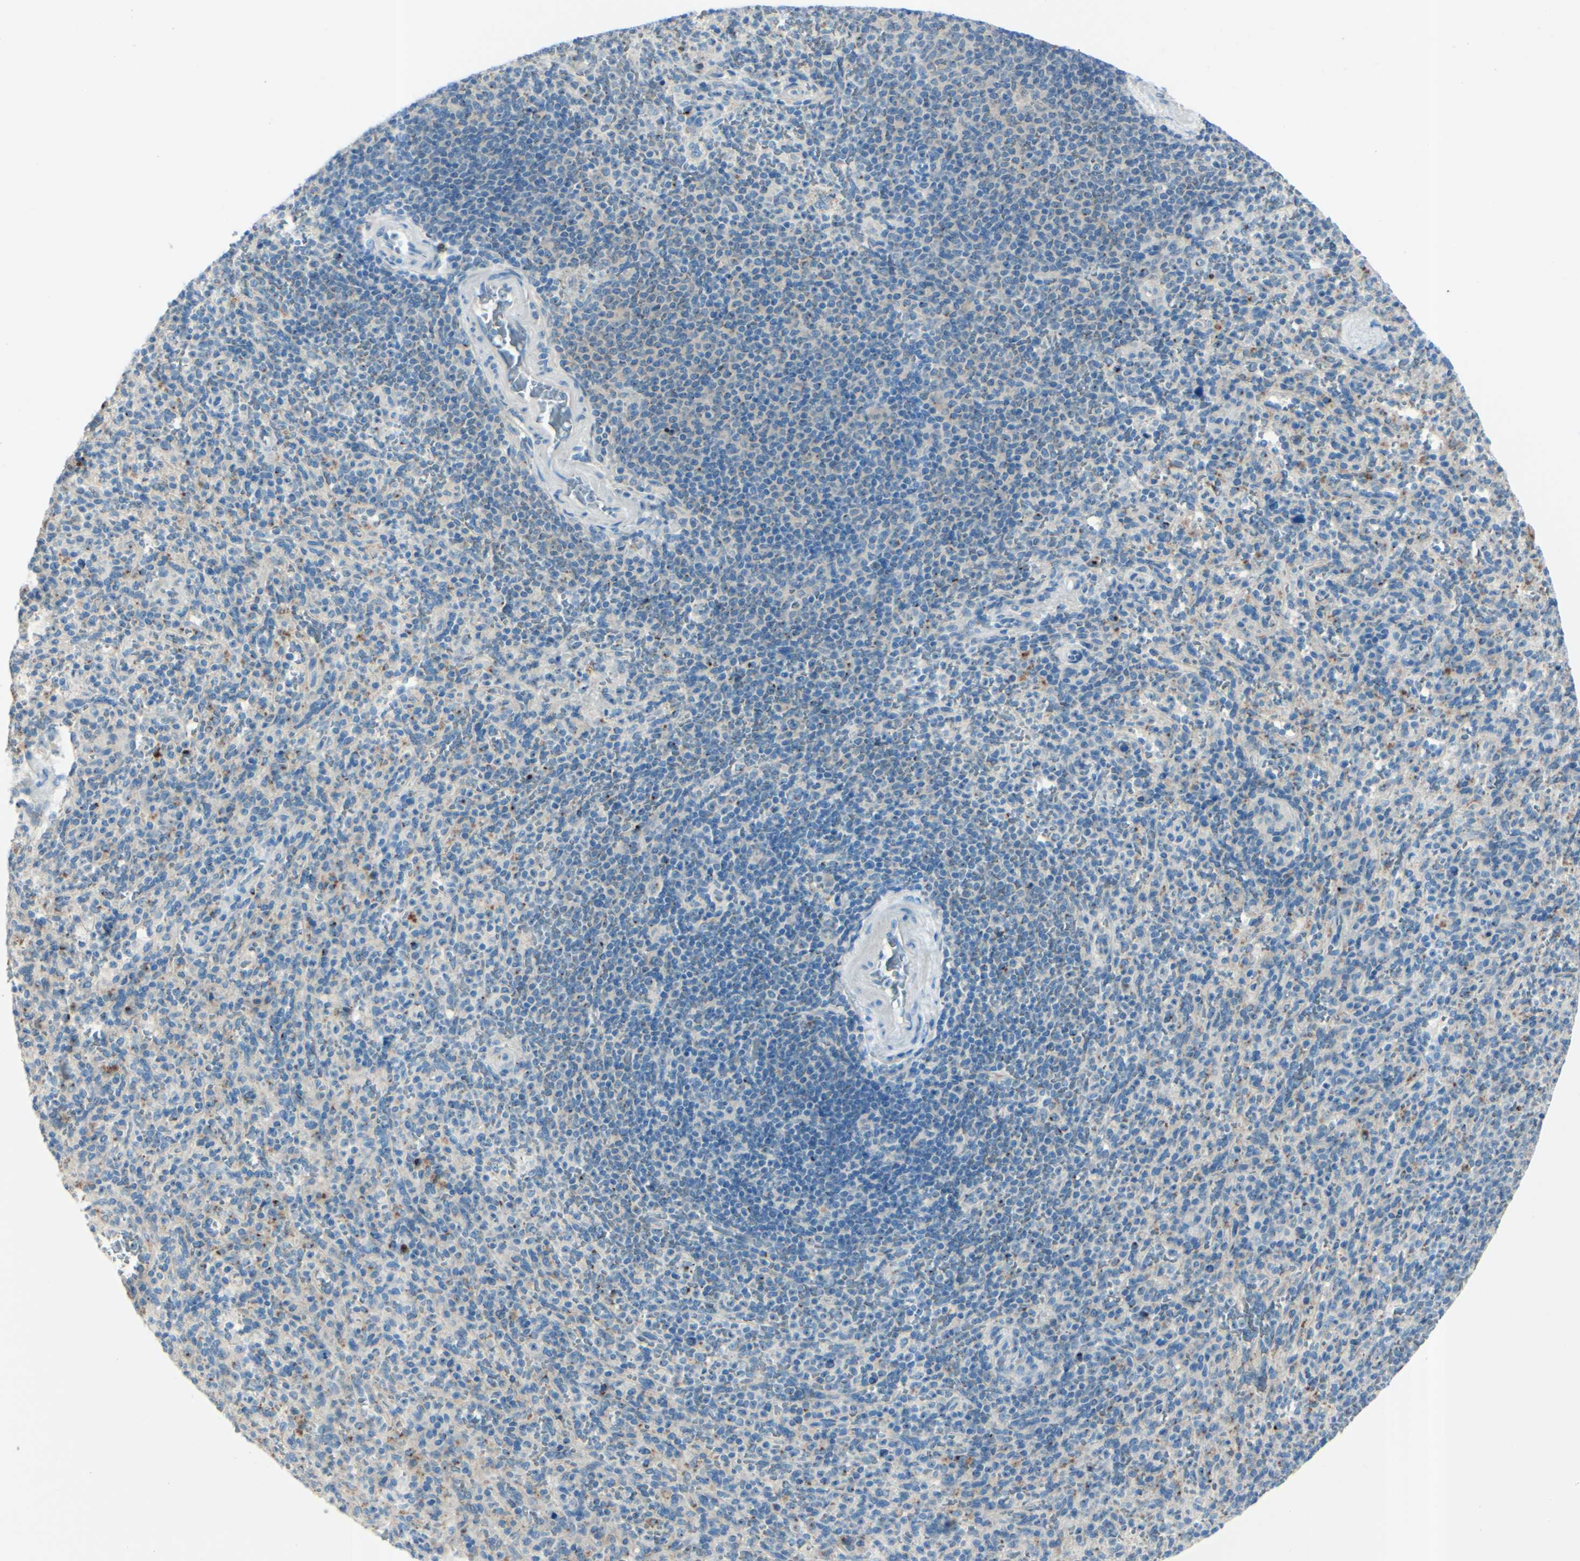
{"staining": {"intensity": "negative", "quantity": "none", "location": "none"}, "tissue": "spleen", "cell_type": "Cells in red pulp", "image_type": "normal", "snomed": [{"axis": "morphology", "description": "Normal tissue, NOS"}, {"axis": "topography", "description": "Spleen"}], "caption": "The photomicrograph displays no significant staining in cells in red pulp of spleen. Nuclei are stained in blue.", "gene": "B4GALT1", "patient": {"sex": "male", "age": 36}}